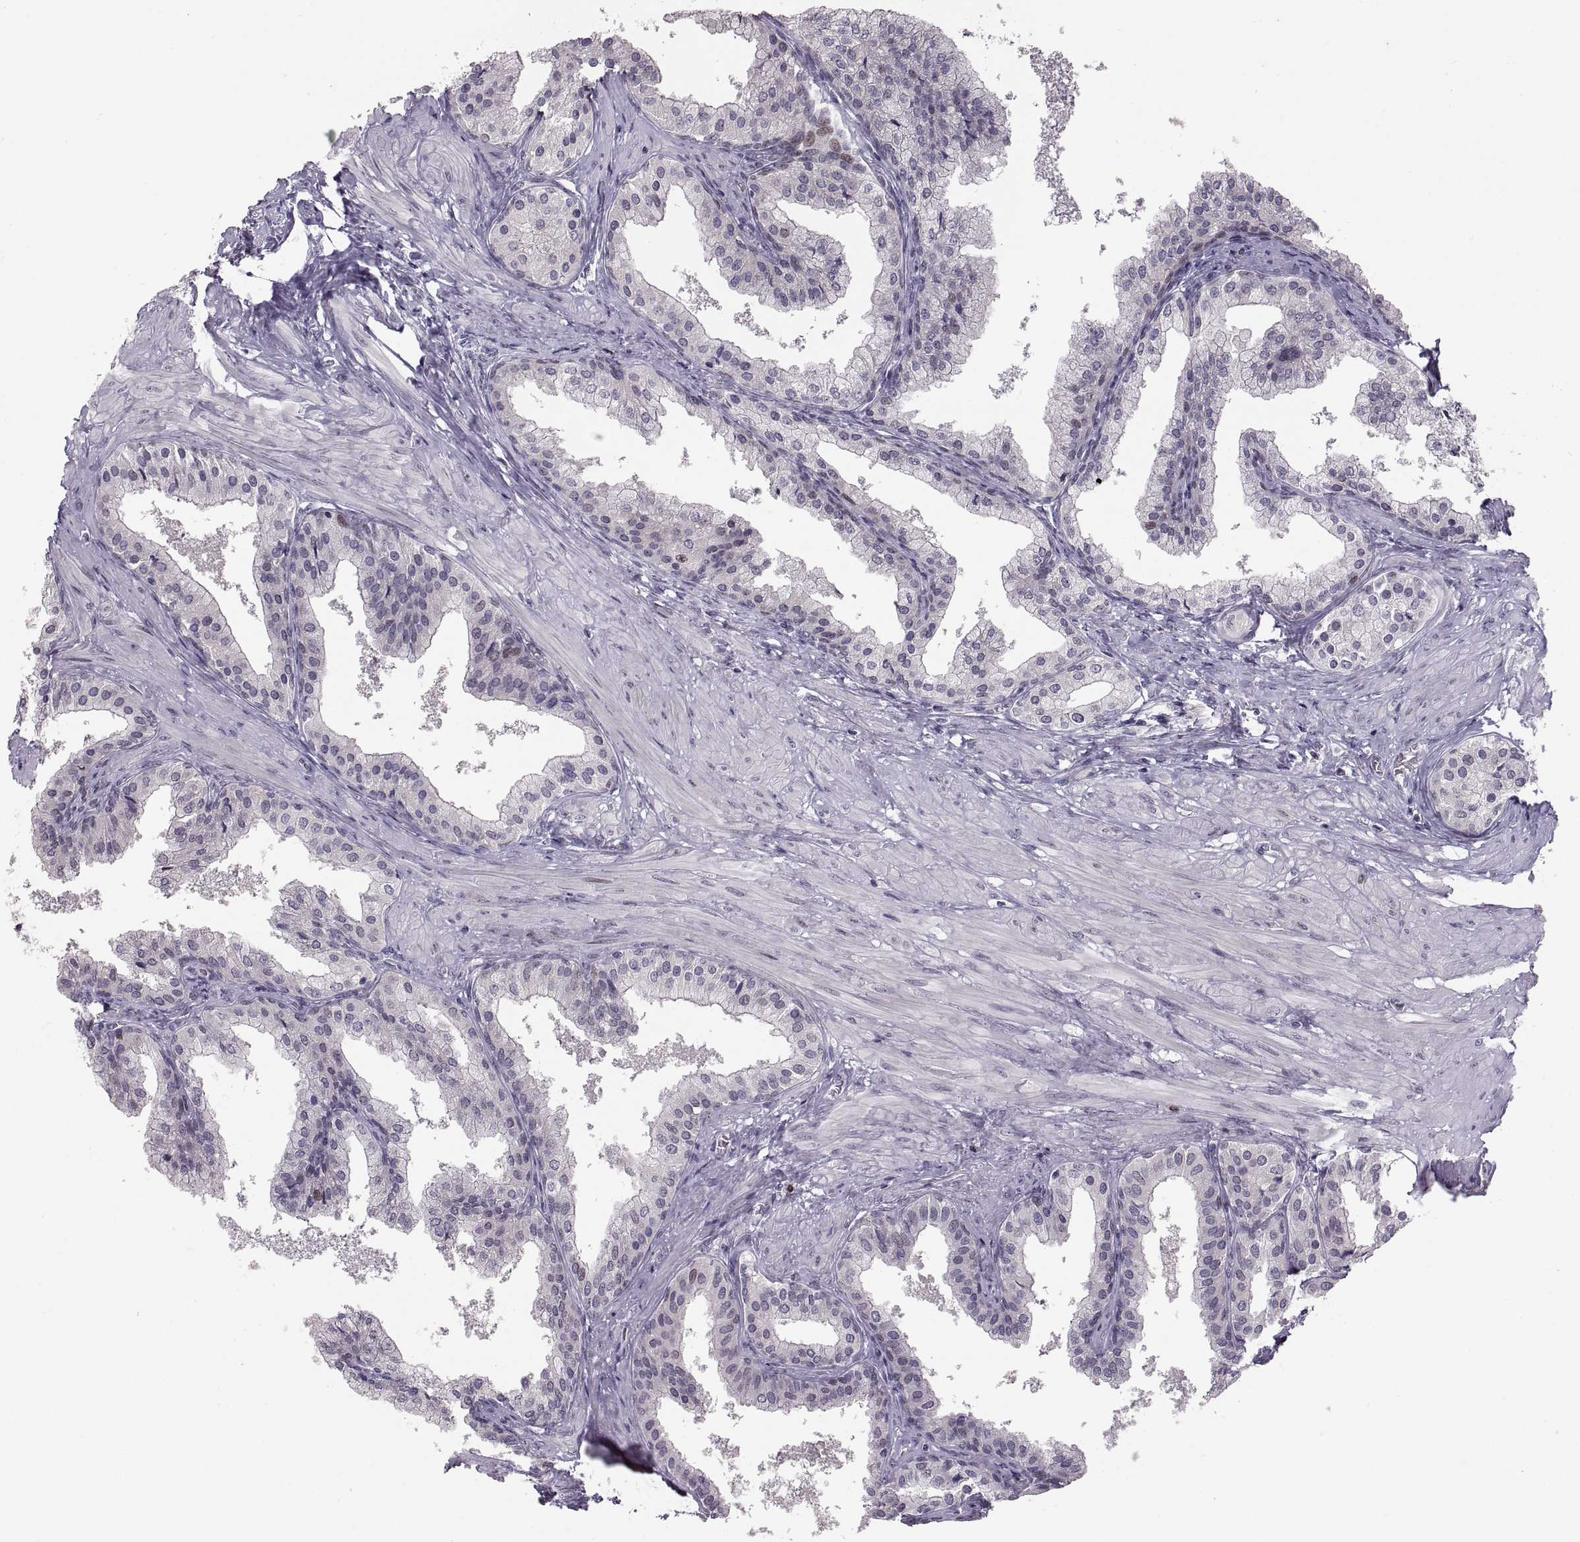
{"staining": {"intensity": "negative", "quantity": "none", "location": "none"}, "tissue": "prostate cancer", "cell_type": "Tumor cells", "image_type": "cancer", "snomed": [{"axis": "morphology", "description": "Adenocarcinoma, Low grade"}, {"axis": "topography", "description": "Prostate"}], "caption": "Image shows no significant protein expression in tumor cells of prostate cancer.", "gene": "SNAI1", "patient": {"sex": "male", "age": 56}}